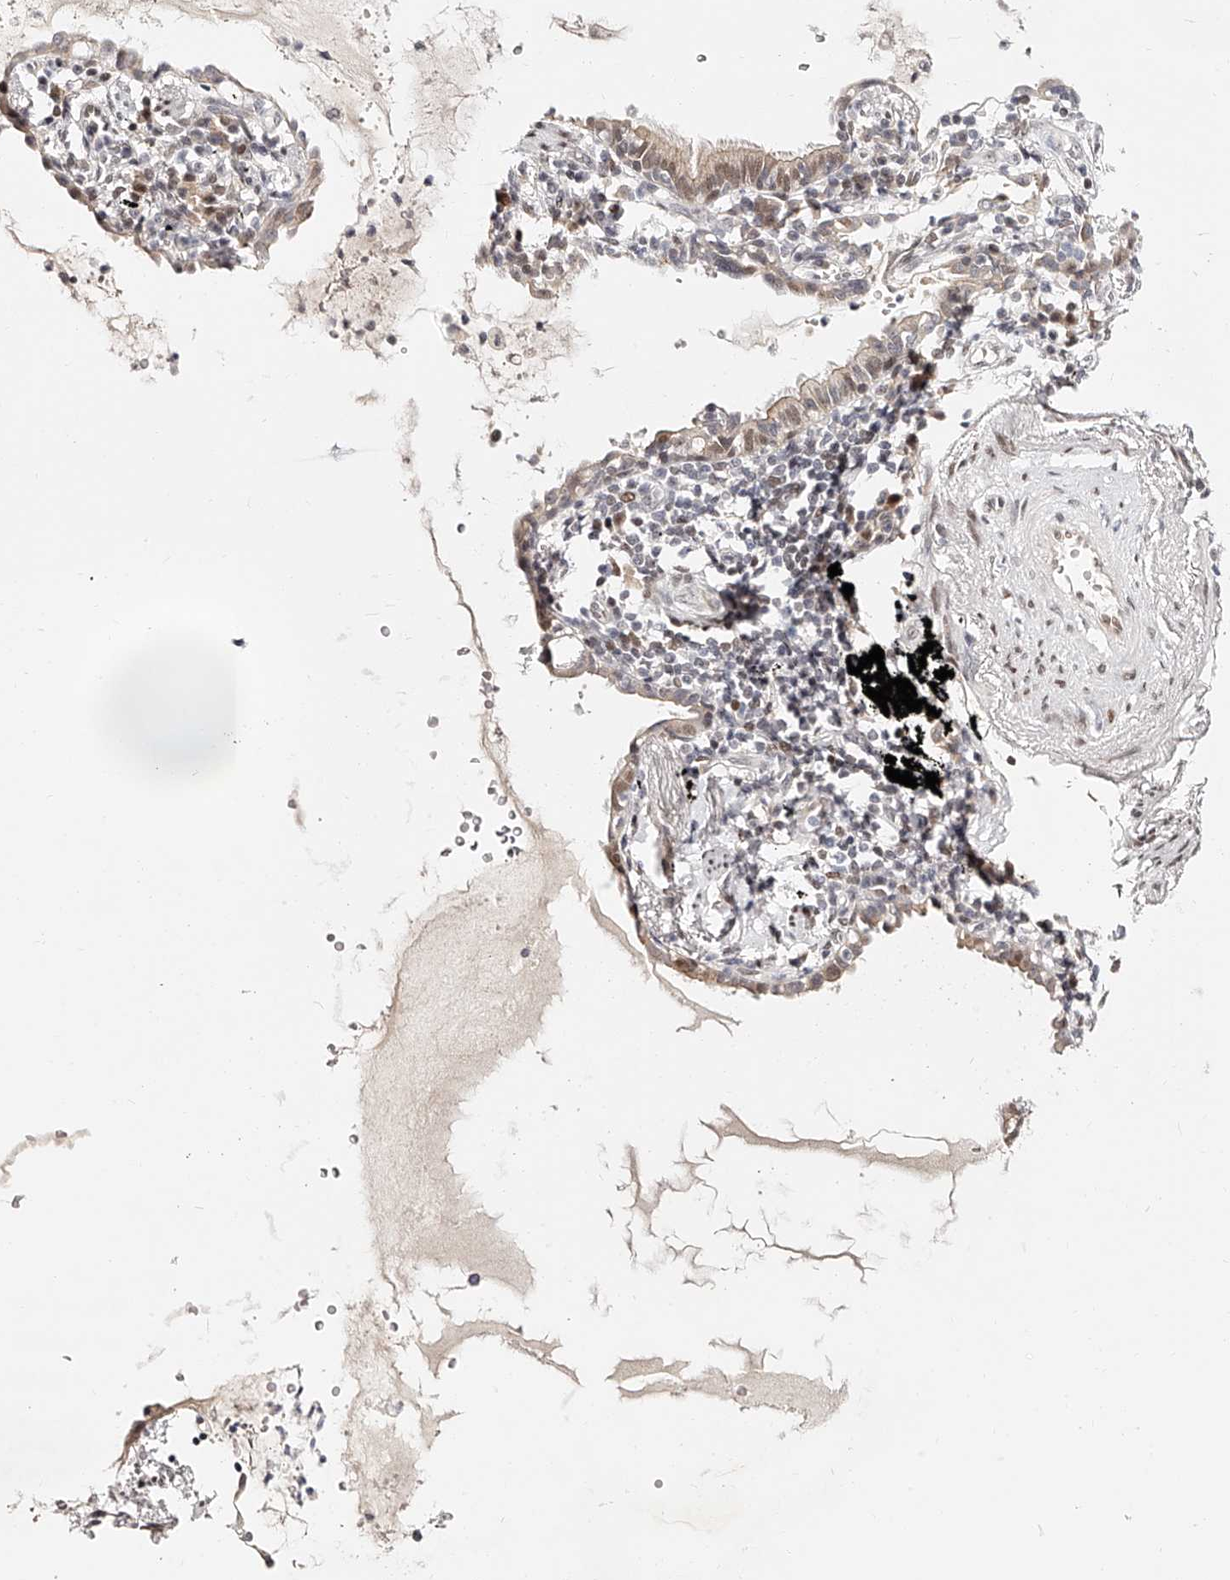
{"staining": {"intensity": "moderate", "quantity": "25%-75%", "location": "cytoplasmic/membranous,nuclear"}, "tissue": "lung cancer", "cell_type": "Tumor cells", "image_type": "cancer", "snomed": [{"axis": "morphology", "description": "Adenocarcinoma, NOS"}, {"axis": "topography", "description": "Lung"}], "caption": "Tumor cells demonstrate medium levels of moderate cytoplasmic/membranous and nuclear staining in approximately 25%-75% of cells in lung adenocarcinoma.", "gene": "USF3", "patient": {"sex": "female", "age": 70}}